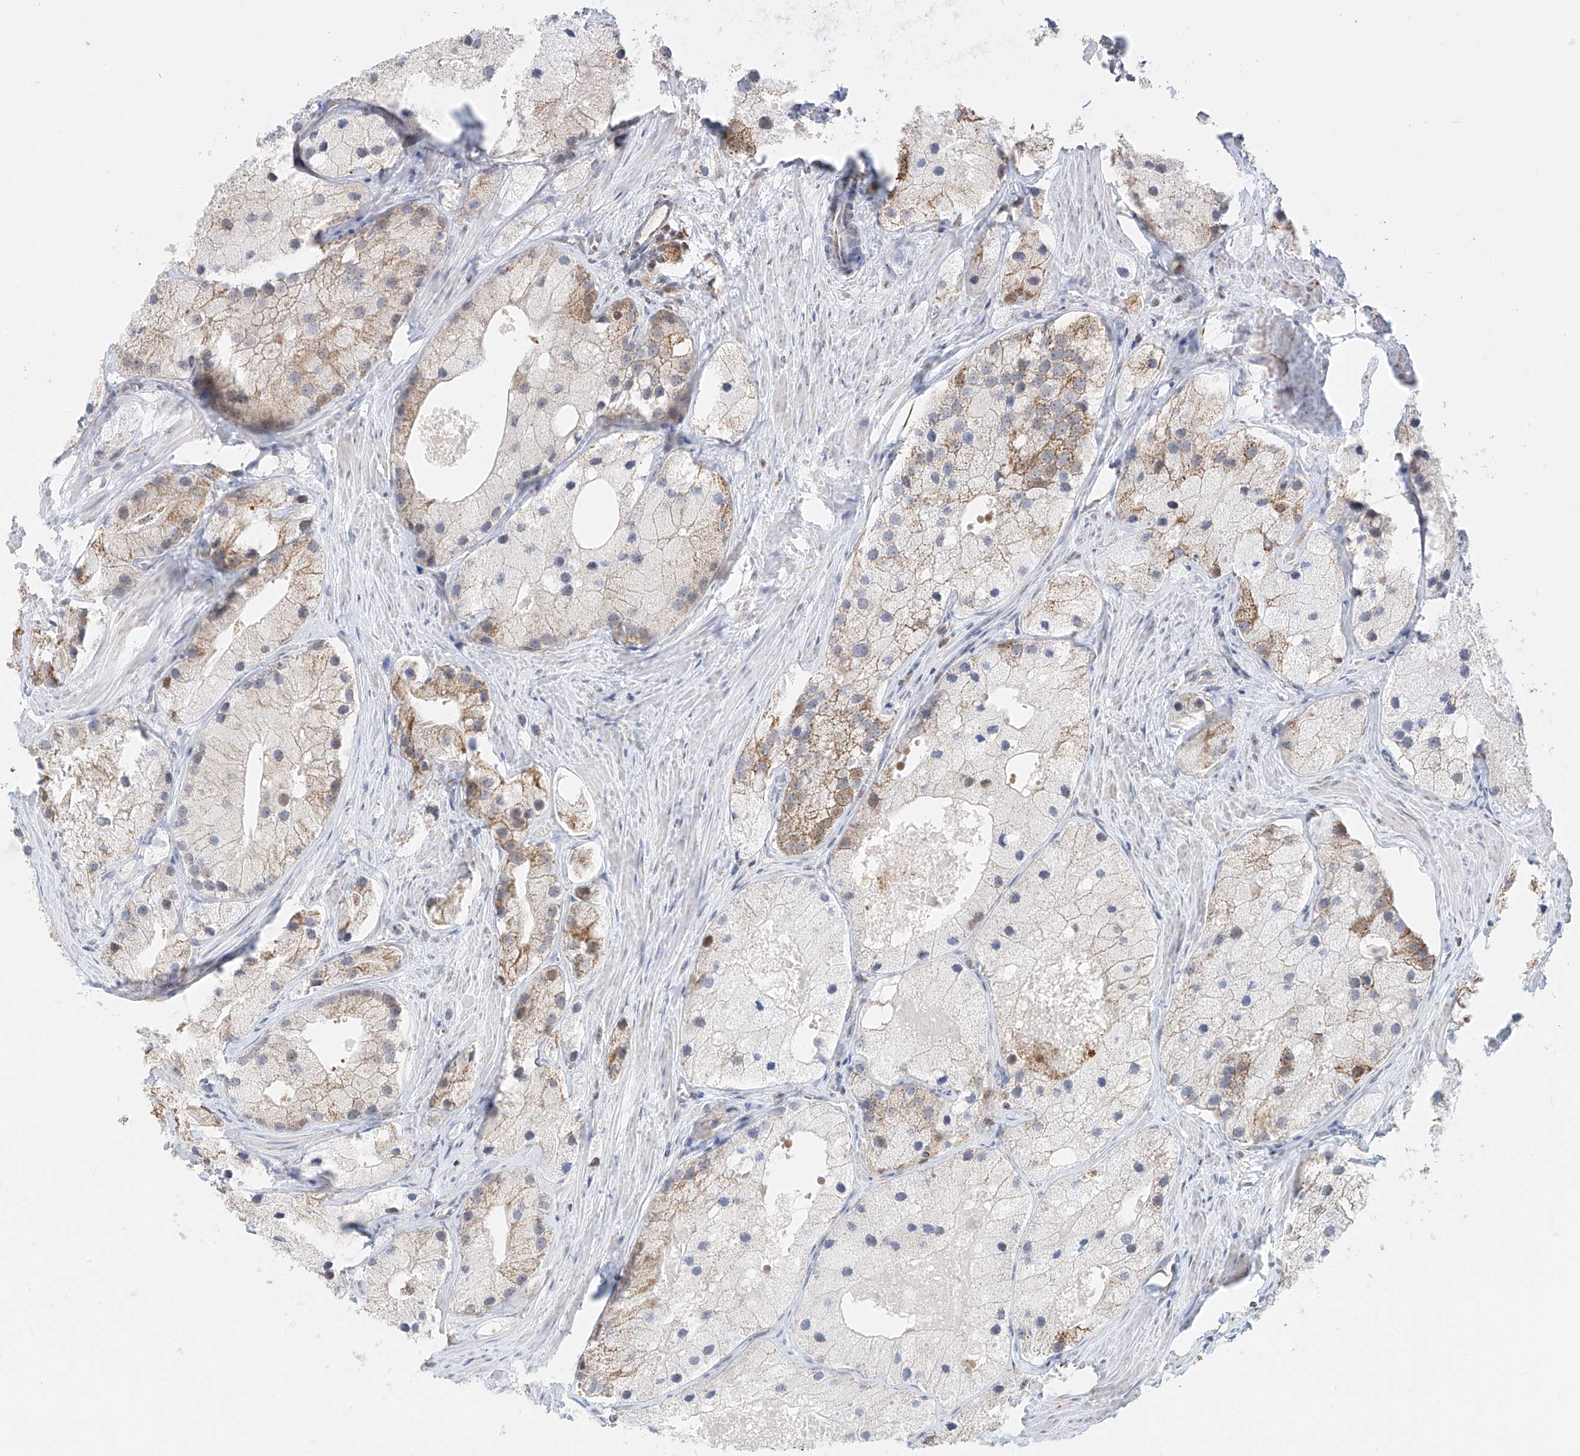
{"staining": {"intensity": "moderate", "quantity": "<25%", "location": "cytoplasmic/membranous"}, "tissue": "prostate cancer", "cell_type": "Tumor cells", "image_type": "cancer", "snomed": [{"axis": "morphology", "description": "Adenocarcinoma, Low grade"}, {"axis": "topography", "description": "Prostate"}], "caption": "An immunohistochemistry (IHC) micrograph of tumor tissue is shown. Protein staining in brown highlights moderate cytoplasmic/membranous positivity in low-grade adenocarcinoma (prostate) within tumor cells. (Stains: DAB in brown, nuclei in blue, Microscopy: brightfield microscopy at high magnification).", "gene": "NALCN", "patient": {"sex": "male", "age": 69}}